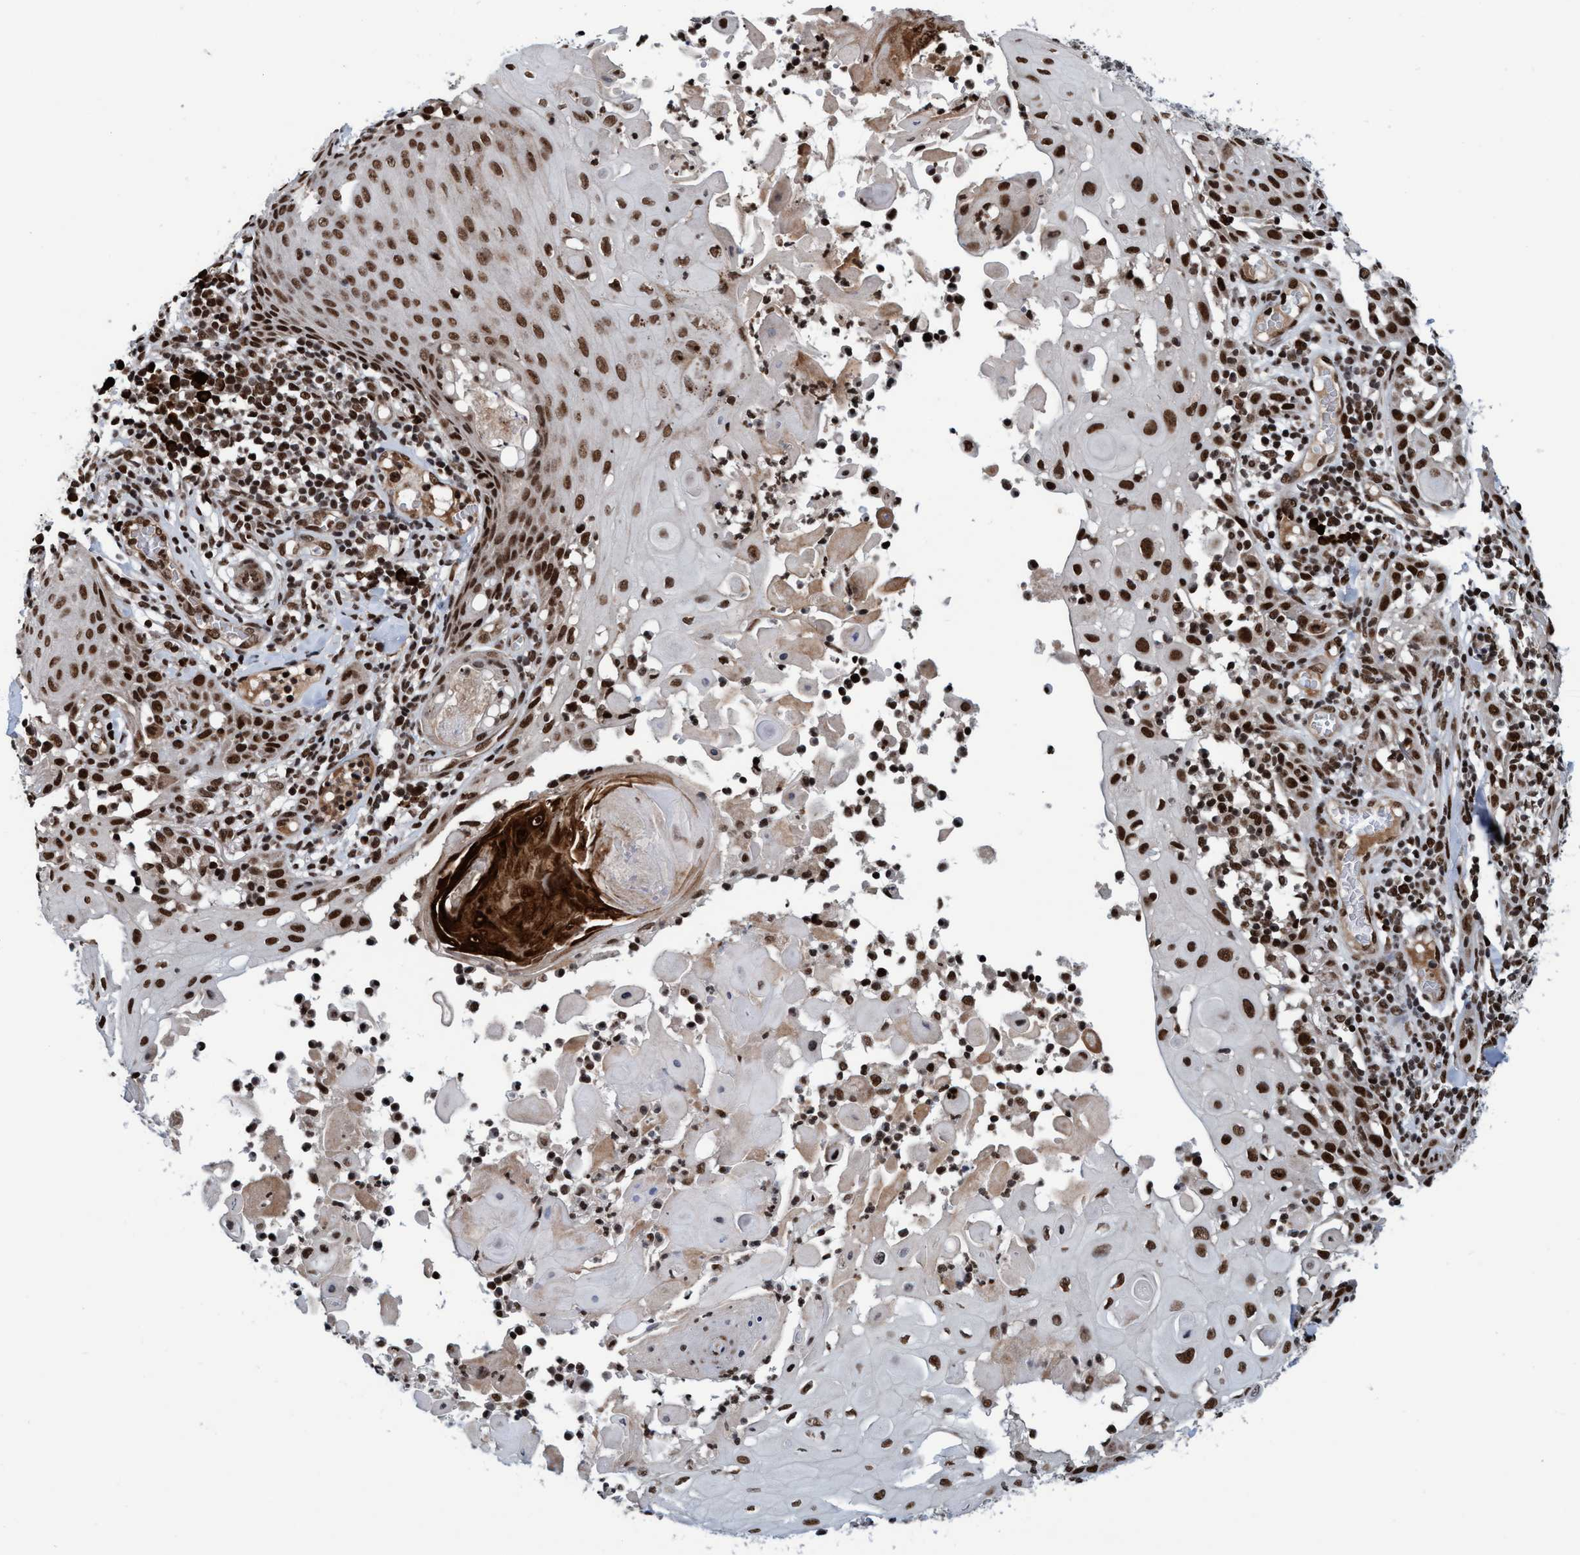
{"staining": {"intensity": "strong", "quantity": ">75%", "location": "nuclear"}, "tissue": "skin cancer", "cell_type": "Tumor cells", "image_type": "cancer", "snomed": [{"axis": "morphology", "description": "Squamous cell carcinoma, NOS"}, {"axis": "topography", "description": "Skin"}], "caption": "Immunohistochemistry (IHC) micrograph of squamous cell carcinoma (skin) stained for a protein (brown), which demonstrates high levels of strong nuclear expression in approximately >75% of tumor cells.", "gene": "TOPBP1", "patient": {"sex": "male", "age": 24}}